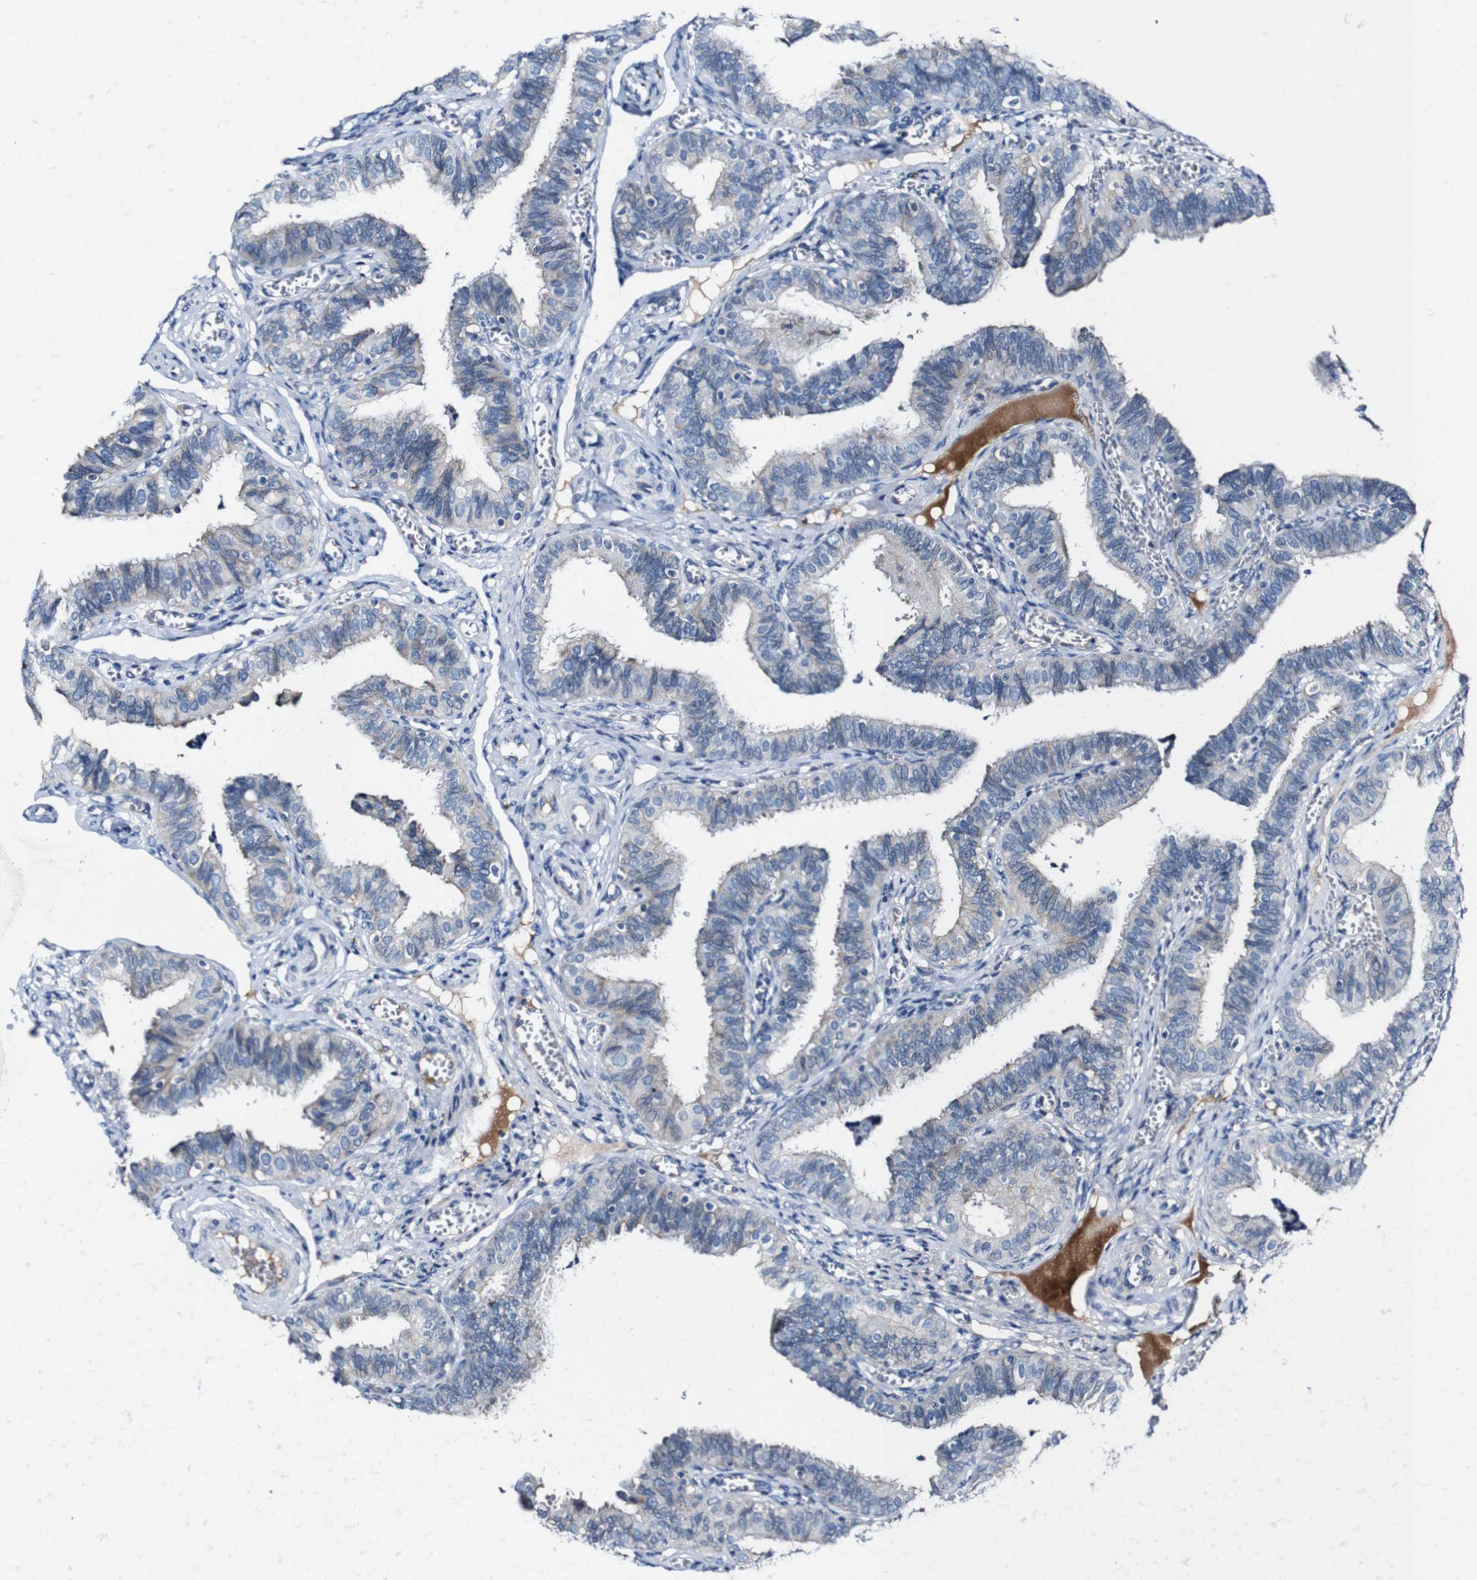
{"staining": {"intensity": "weak", "quantity": "<25%", "location": "cytoplasmic/membranous"}, "tissue": "fallopian tube", "cell_type": "Glandular cells", "image_type": "normal", "snomed": [{"axis": "morphology", "description": "Normal tissue, NOS"}, {"axis": "topography", "description": "Fallopian tube"}], "caption": "This is a image of IHC staining of normal fallopian tube, which shows no staining in glandular cells. (Immunohistochemistry, brightfield microscopy, high magnification).", "gene": "GRAMD1A", "patient": {"sex": "female", "age": 46}}